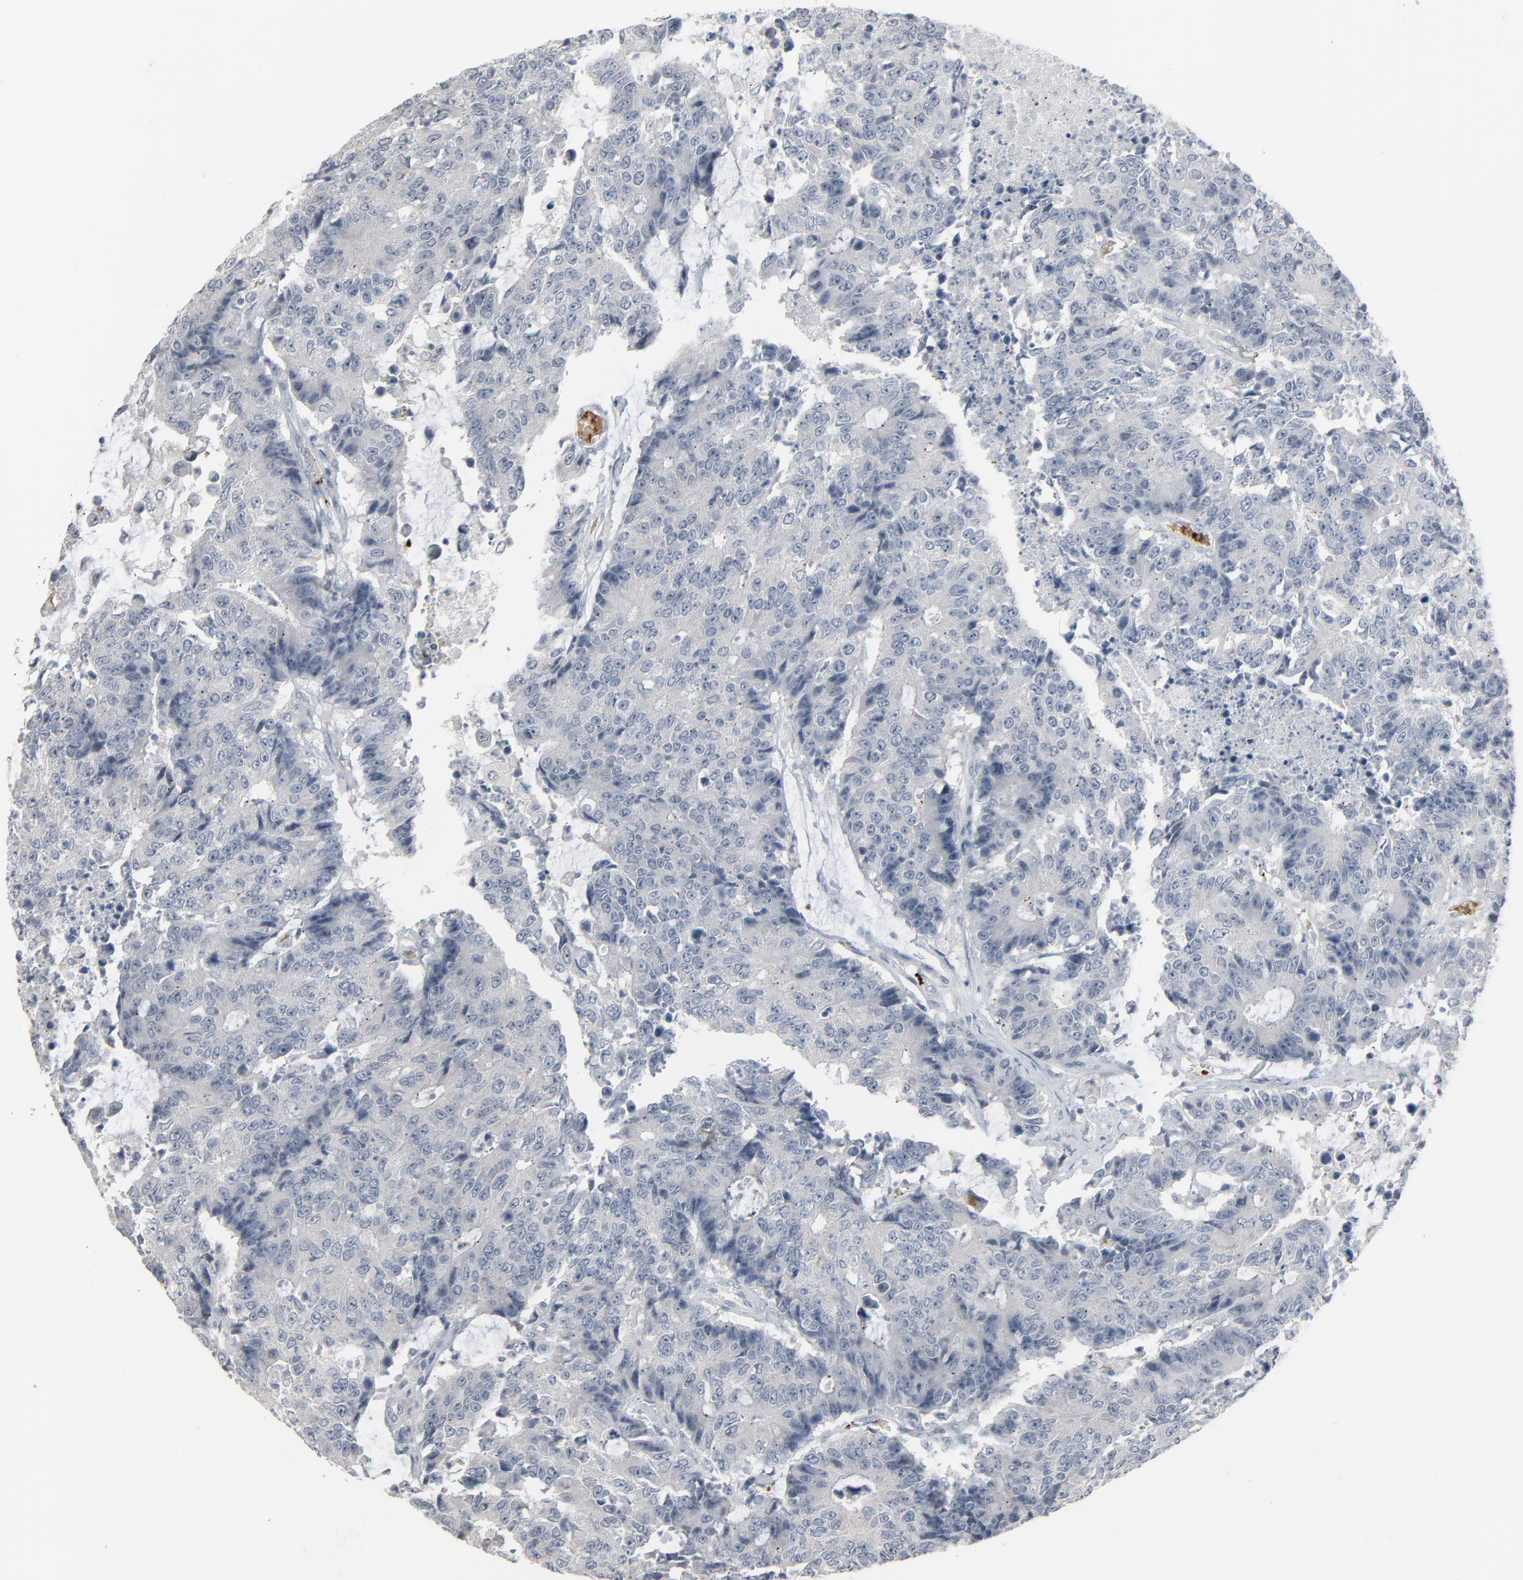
{"staining": {"intensity": "negative", "quantity": "none", "location": "none"}, "tissue": "colorectal cancer", "cell_type": "Tumor cells", "image_type": "cancer", "snomed": [{"axis": "morphology", "description": "Adenocarcinoma, NOS"}, {"axis": "topography", "description": "Colon"}], "caption": "This is an IHC histopathology image of colorectal cancer (adenocarcinoma). There is no positivity in tumor cells.", "gene": "SAGE1", "patient": {"sex": "female", "age": 86}}